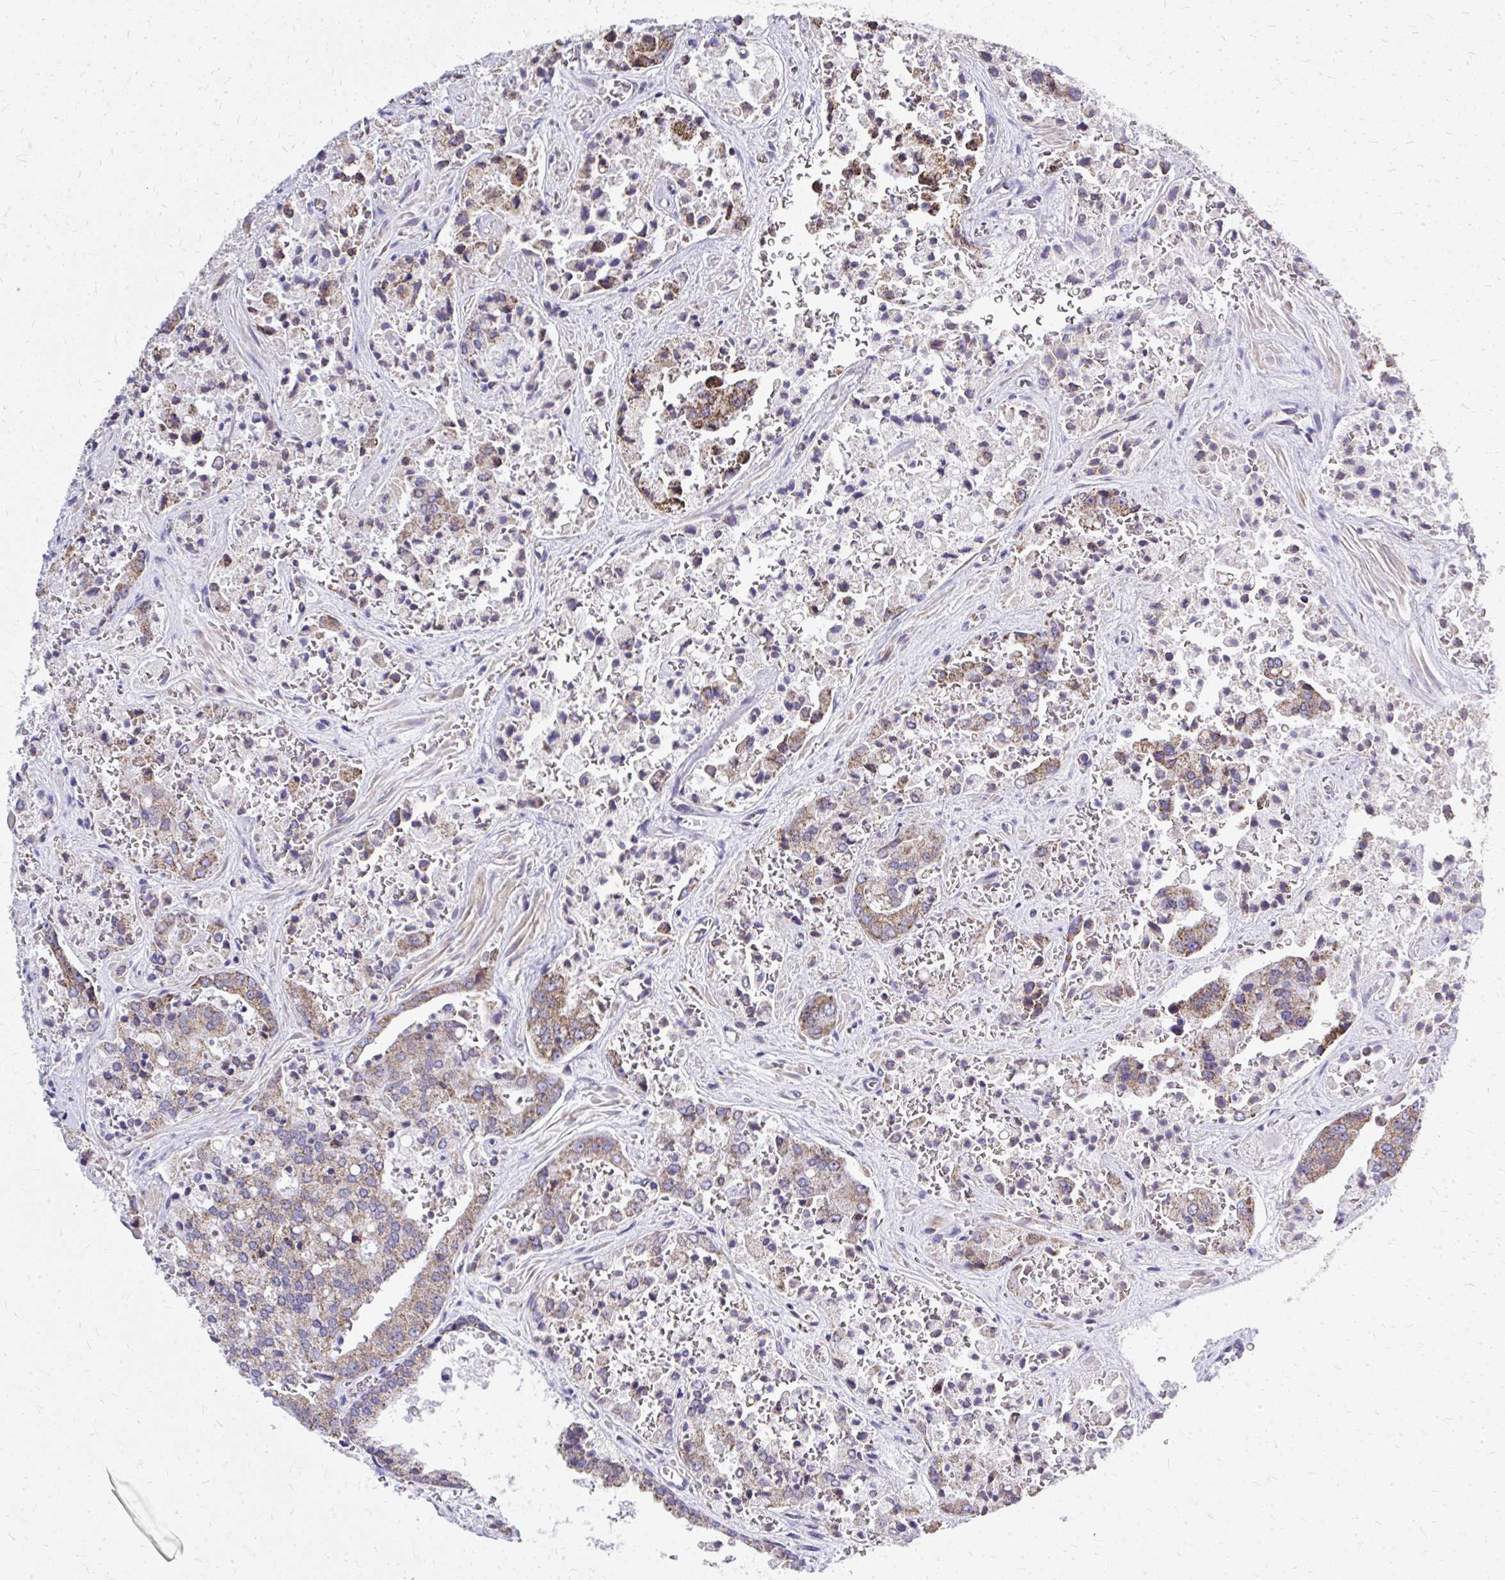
{"staining": {"intensity": "moderate", "quantity": ">75%", "location": "cytoplasmic/membranous"}, "tissue": "prostate cancer", "cell_type": "Tumor cells", "image_type": "cancer", "snomed": [{"axis": "morphology", "description": "Normal tissue, NOS"}, {"axis": "morphology", "description": "Adenocarcinoma, High grade"}, {"axis": "topography", "description": "Prostate"}, {"axis": "topography", "description": "Peripheral nerve tissue"}], "caption": "Human prostate high-grade adenocarcinoma stained for a protein (brown) shows moderate cytoplasmic/membranous positive positivity in about >75% of tumor cells.", "gene": "ZNF362", "patient": {"sex": "male", "age": 68}}